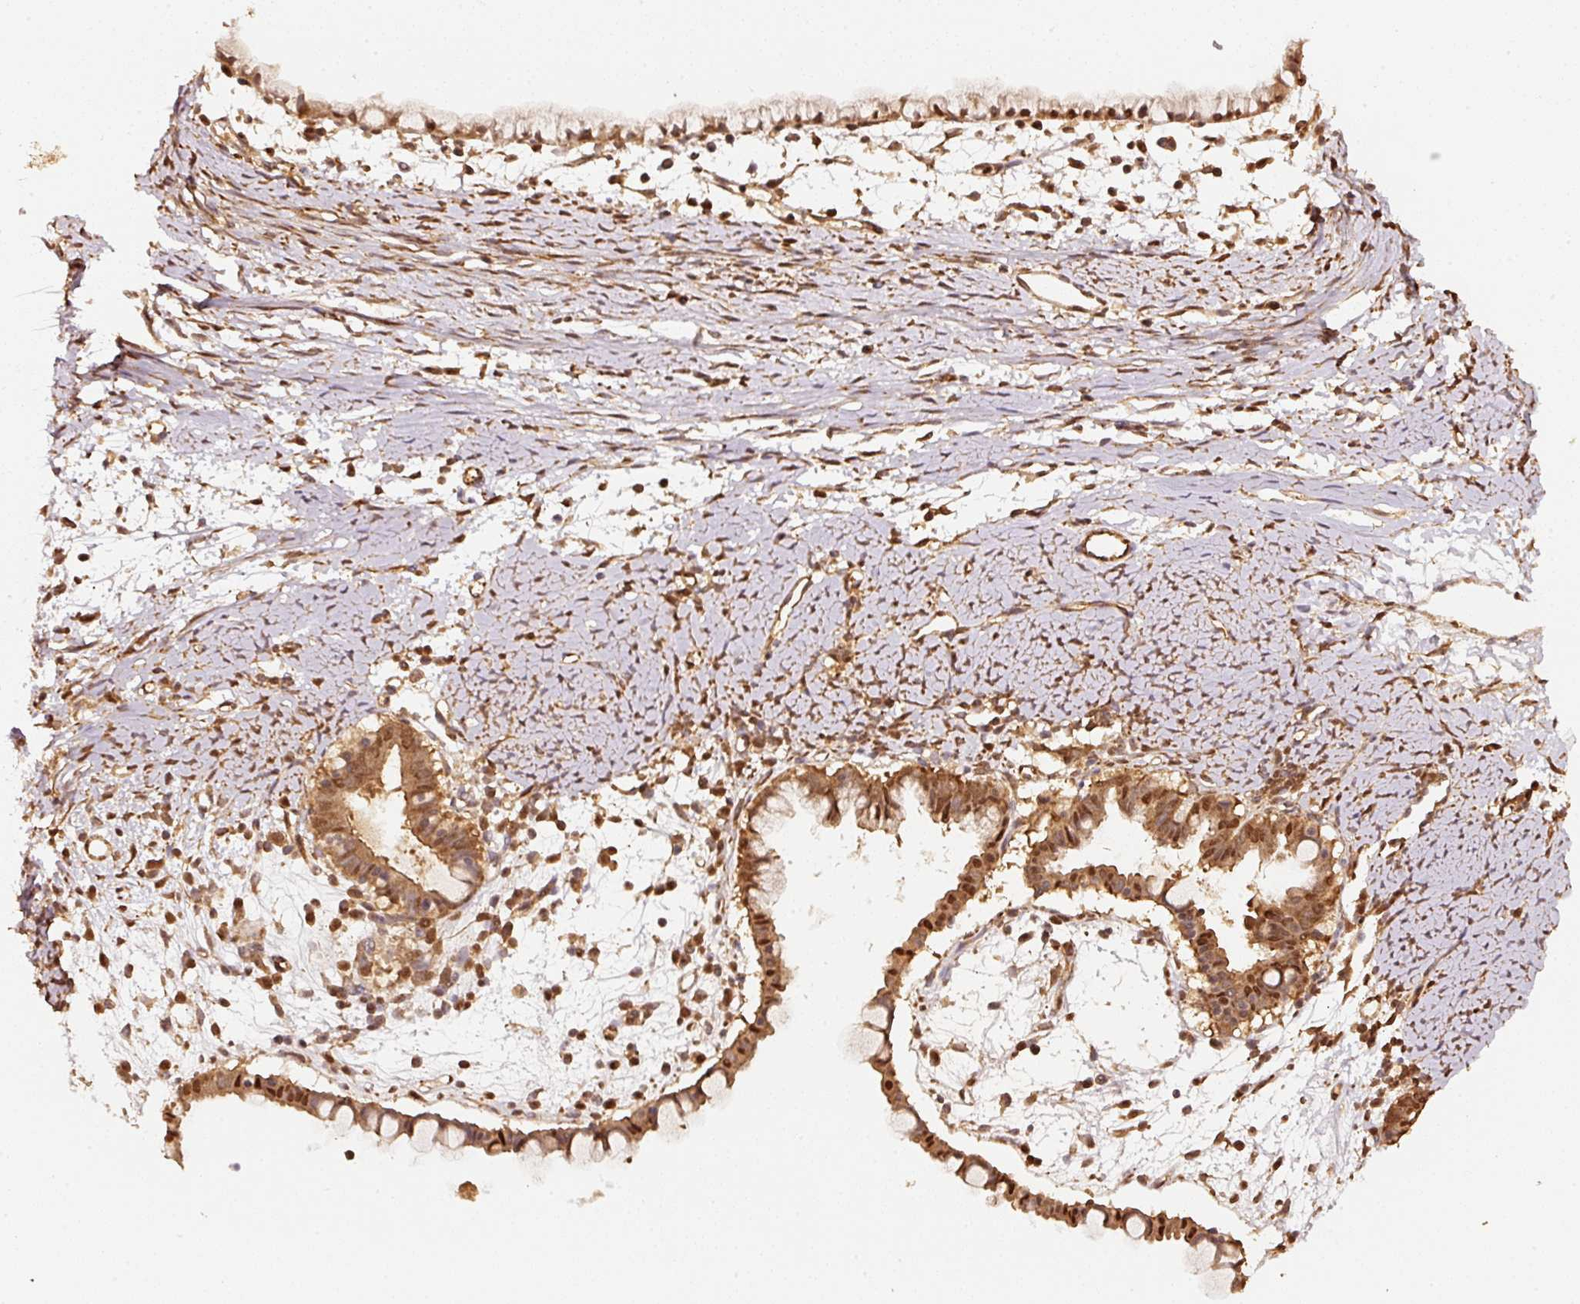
{"staining": {"intensity": "strong", "quantity": ">75%", "location": "cytoplasmic/membranous,nuclear"}, "tissue": "ovarian cancer", "cell_type": "Tumor cells", "image_type": "cancer", "snomed": [{"axis": "morphology", "description": "Cystadenocarcinoma, mucinous, NOS"}, {"axis": "topography", "description": "Ovary"}], "caption": "Approximately >75% of tumor cells in ovarian cancer (mucinous cystadenocarcinoma) exhibit strong cytoplasmic/membranous and nuclear protein staining as visualized by brown immunohistochemical staining.", "gene": "STAU1", "patient": {"sex": "female", "age": 61}}